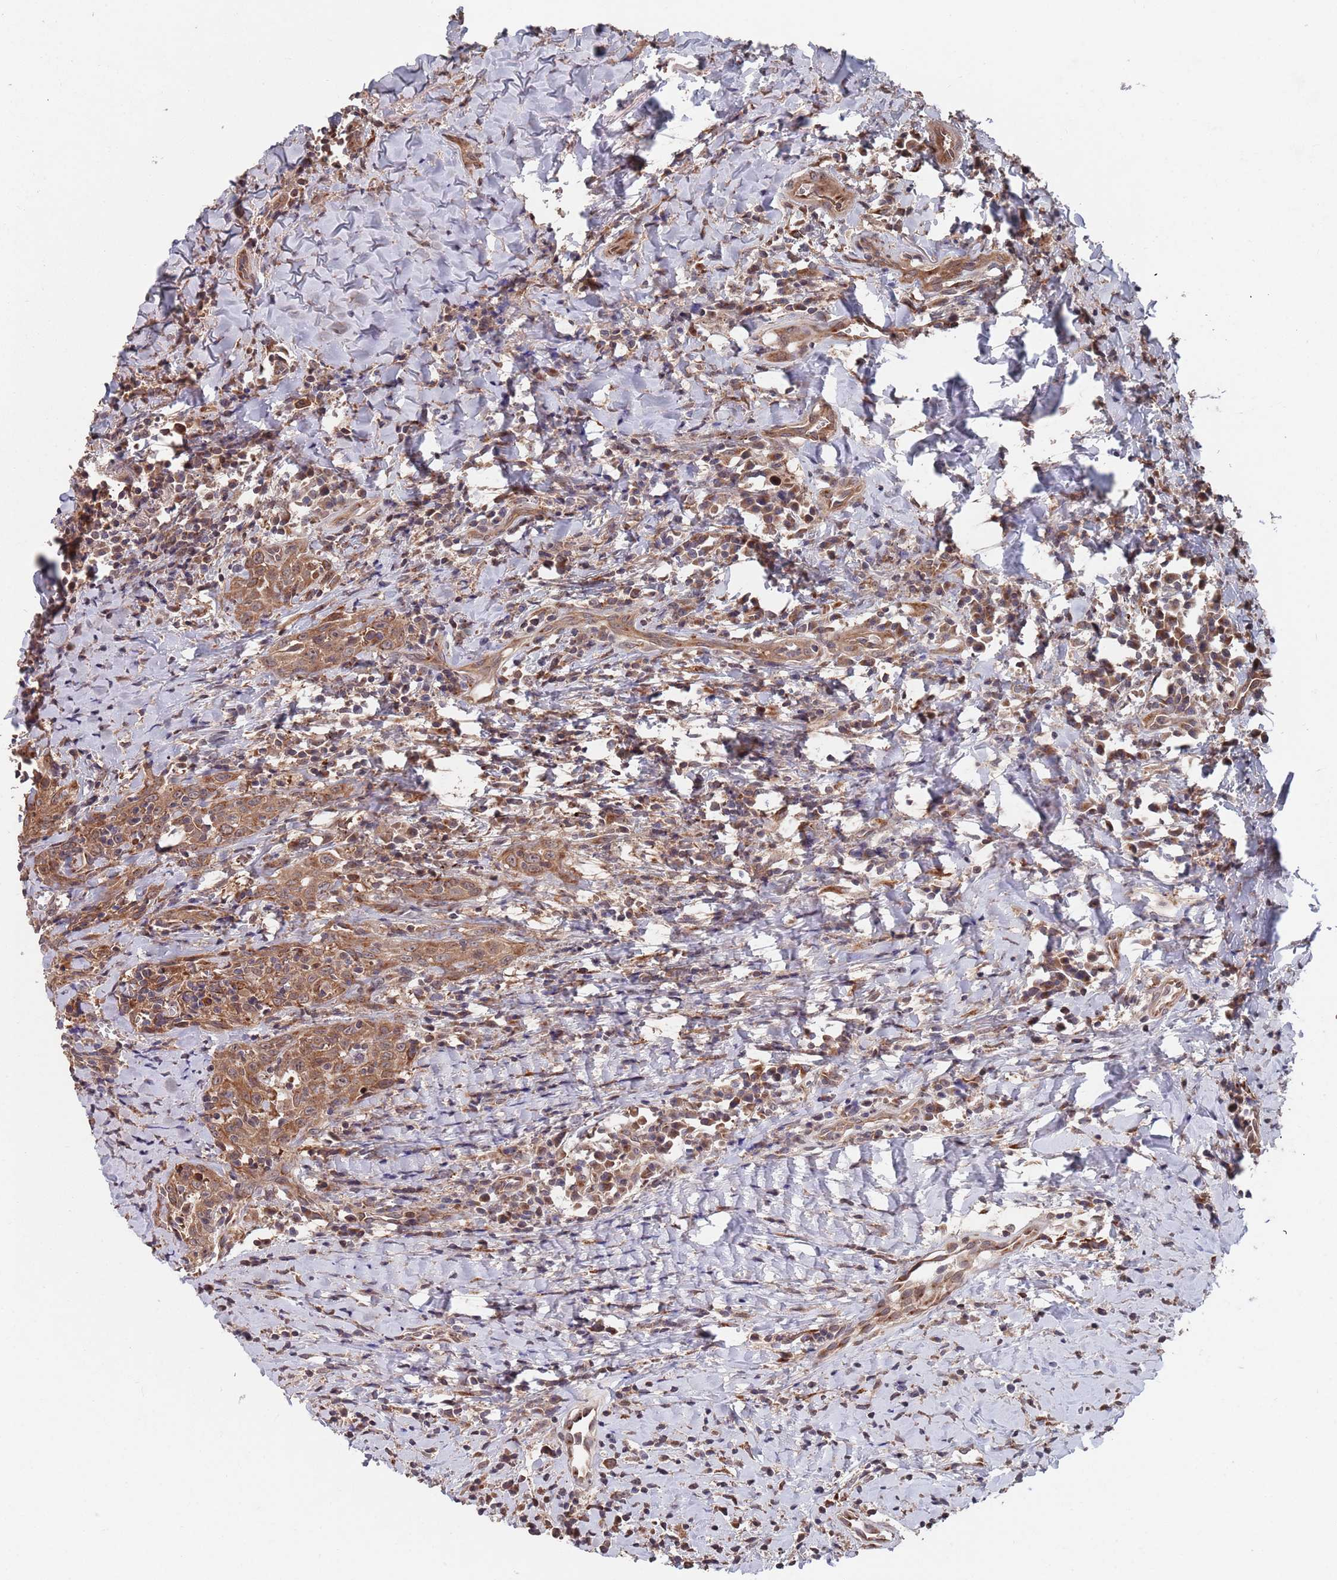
{"staining": {"intensity": "moderate", "quantity": ">75%", "location": "cytoplasmic/membranous"}, "tissue": "head and neck cancer", "cell_type": "Tumor cells", "image_type": "cancer", "snomed": [{"axis": "morphology", "description": "Squamous cell carcinoma, NOS"}, {"axis": "topography", "description": "Head-Neck"}], "caption": "A histopathology image of squamous cell carcinoma (head and neck) stained for a protein reveals moderate cytoplasmic/membranous brown staining in tumor cells. (DAB (3,3'-diaminobenzidine) IHC with brightfield microscopy, high magnification).", "gene": "UNC45A", "patient": {"sex": "female", "age": 70}}